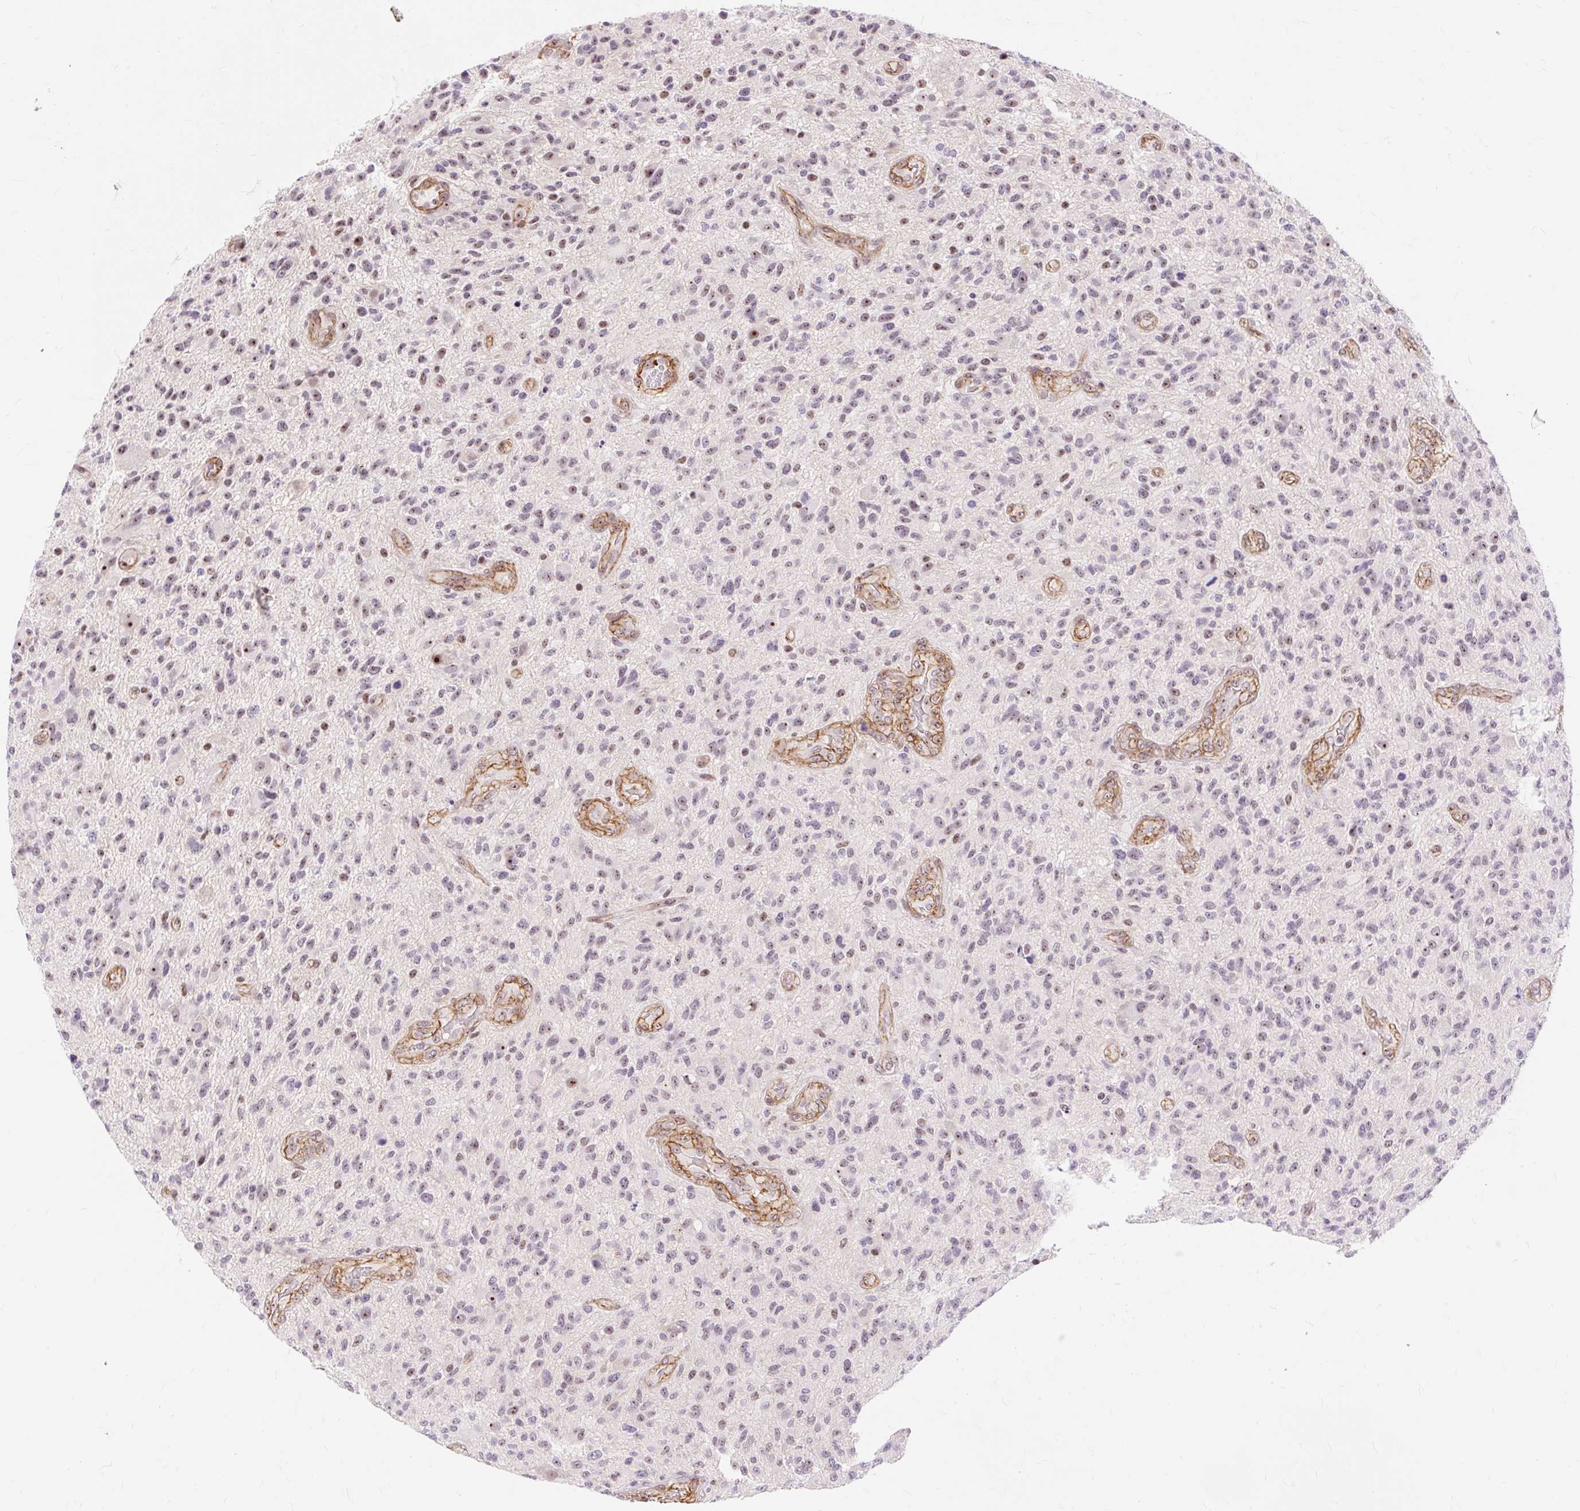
{"staining": {"intensity": "weak", "quantity": "25%-75%", "location": "nuclear"}, "tissue": "glioma", "cell_type": "Tumor cells", "image_type": "cancer", "snomed": [{"axis": "morphology", "description": "Glioma, malignant, High grade"}, {"axis": "topography", "description": "Brain"}], "caption": "High-magnification brightfield microscopy of high-grade glioma (malignant) stained with DAB (3,3'-diaminobenzidine) (brown) and counterstained with hematoxylin (blue). tumor cells exhibit weak nuclear expression is present in about25%-75% of cells.", "gene": "OBP2A", "patient": {"sex": "male", "age": 47}}